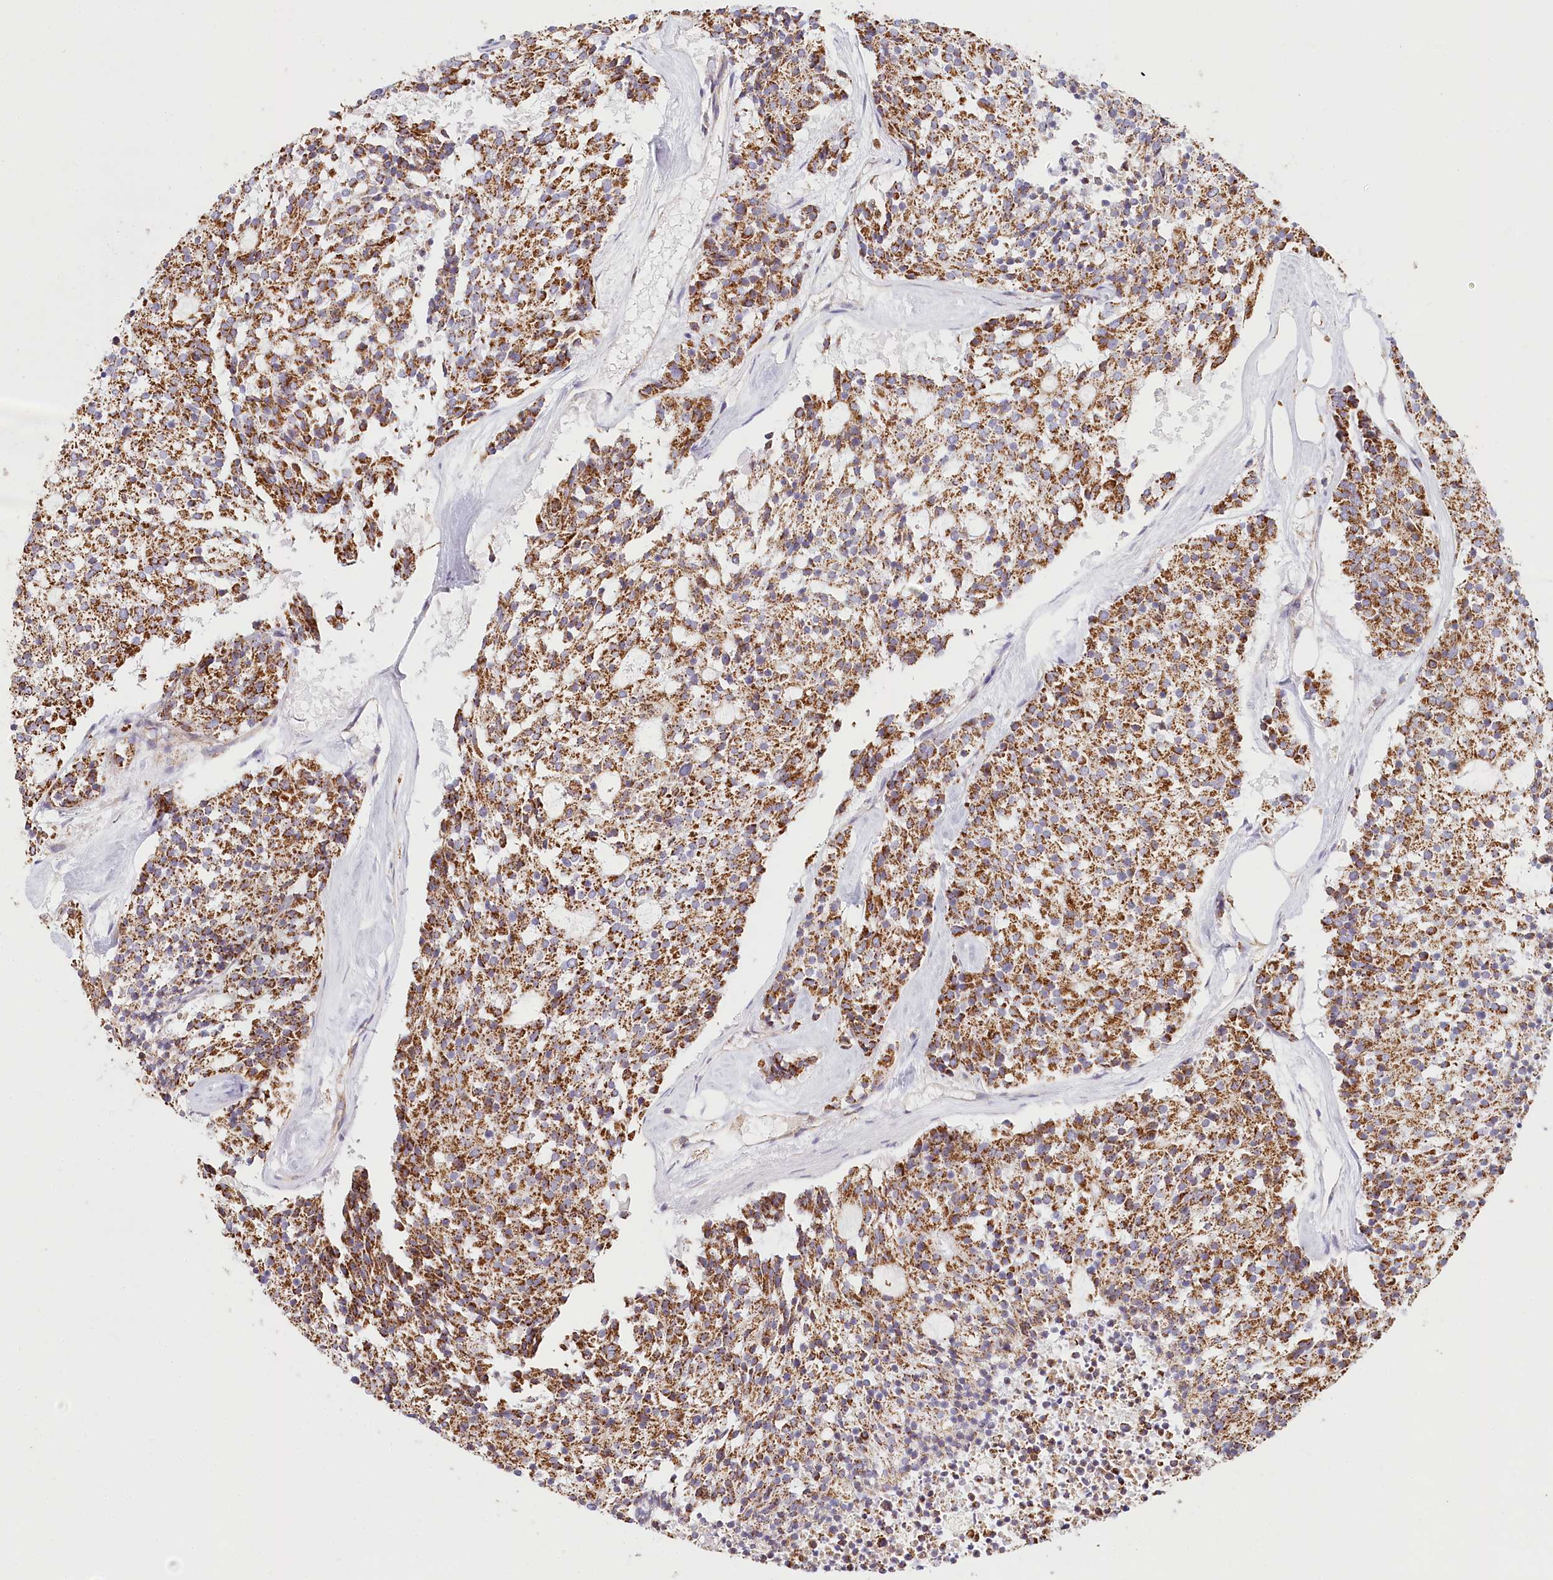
{"staining": {"intensity": "moderate", "quantity": ">75%", "location": "cytoplasmic/membranous"}, "tissue": "carcinoid", "cell_type": "Tumor cells", "image_type": "cancer", "snomed": [{"axis": "morphology", "description": "Carcinoid, malignant, NOS"}, {"axis": "topography", "description": "Pancreas"}], "caption": "This micrograph reveals malignant carcinoid stained with IHC to label a protein in brown. The cytoplasmic/membranous of tumor cells show moderate positivity for the protein. Nuclei are counter-stained blue.", "gene": "UMPS", "patient": {"sex": "female", "age": 54}}